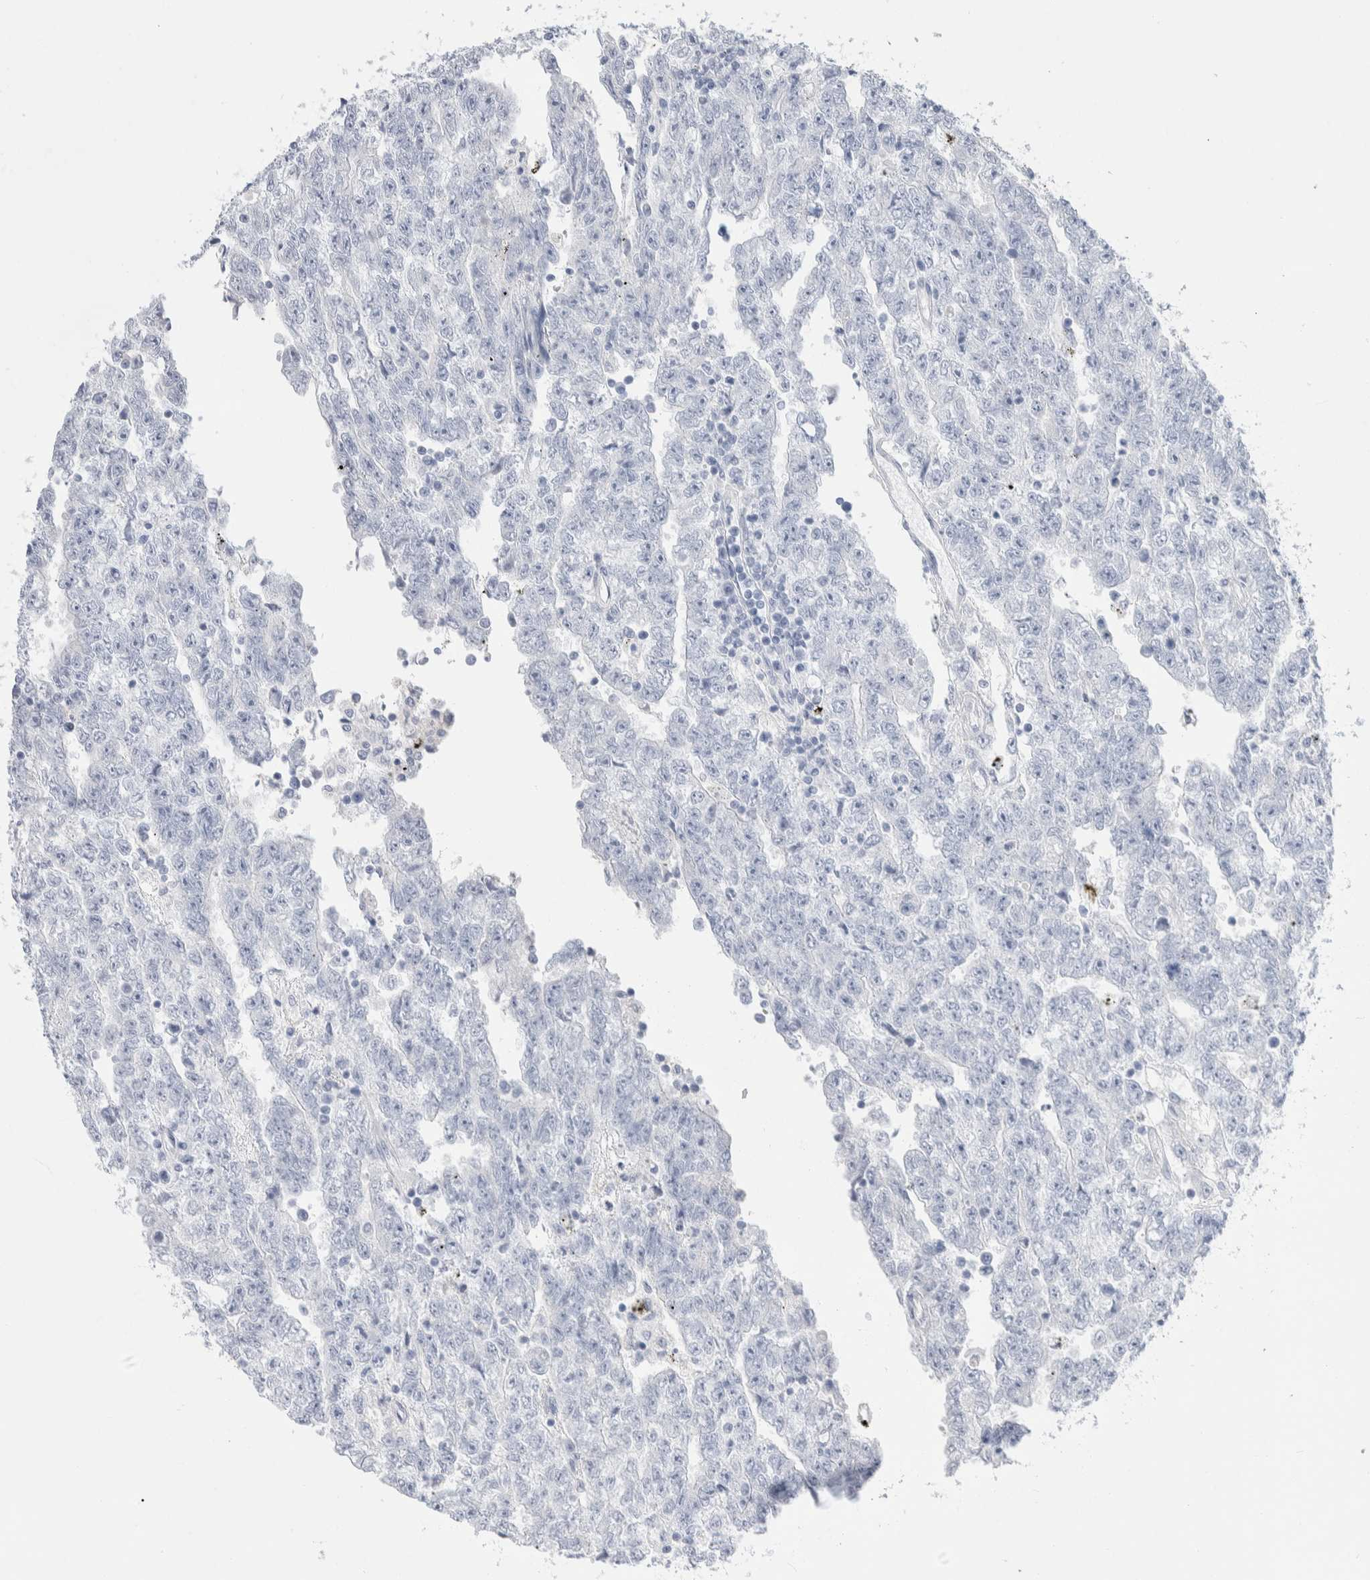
{"staining": {"intensity": "negative", "quantity": "none", "location": "none"}, "tissue": "testis cancer", "cell_type": "Tumor cells", "image_type": "cancer", "snomed": [{"axis": "morphology", "description": "Carcinoma, Embryonal, NOS"}, {"axis": "topography", "description": "Testis"}], "caption": "Immunohistochemistry (IHC) photomicrograph of human testis cancer stained for a protein (brown), which reveals no expression in tumor cells.", "gene": "GDA", "patient": {"sex": "male", "age": 25}}